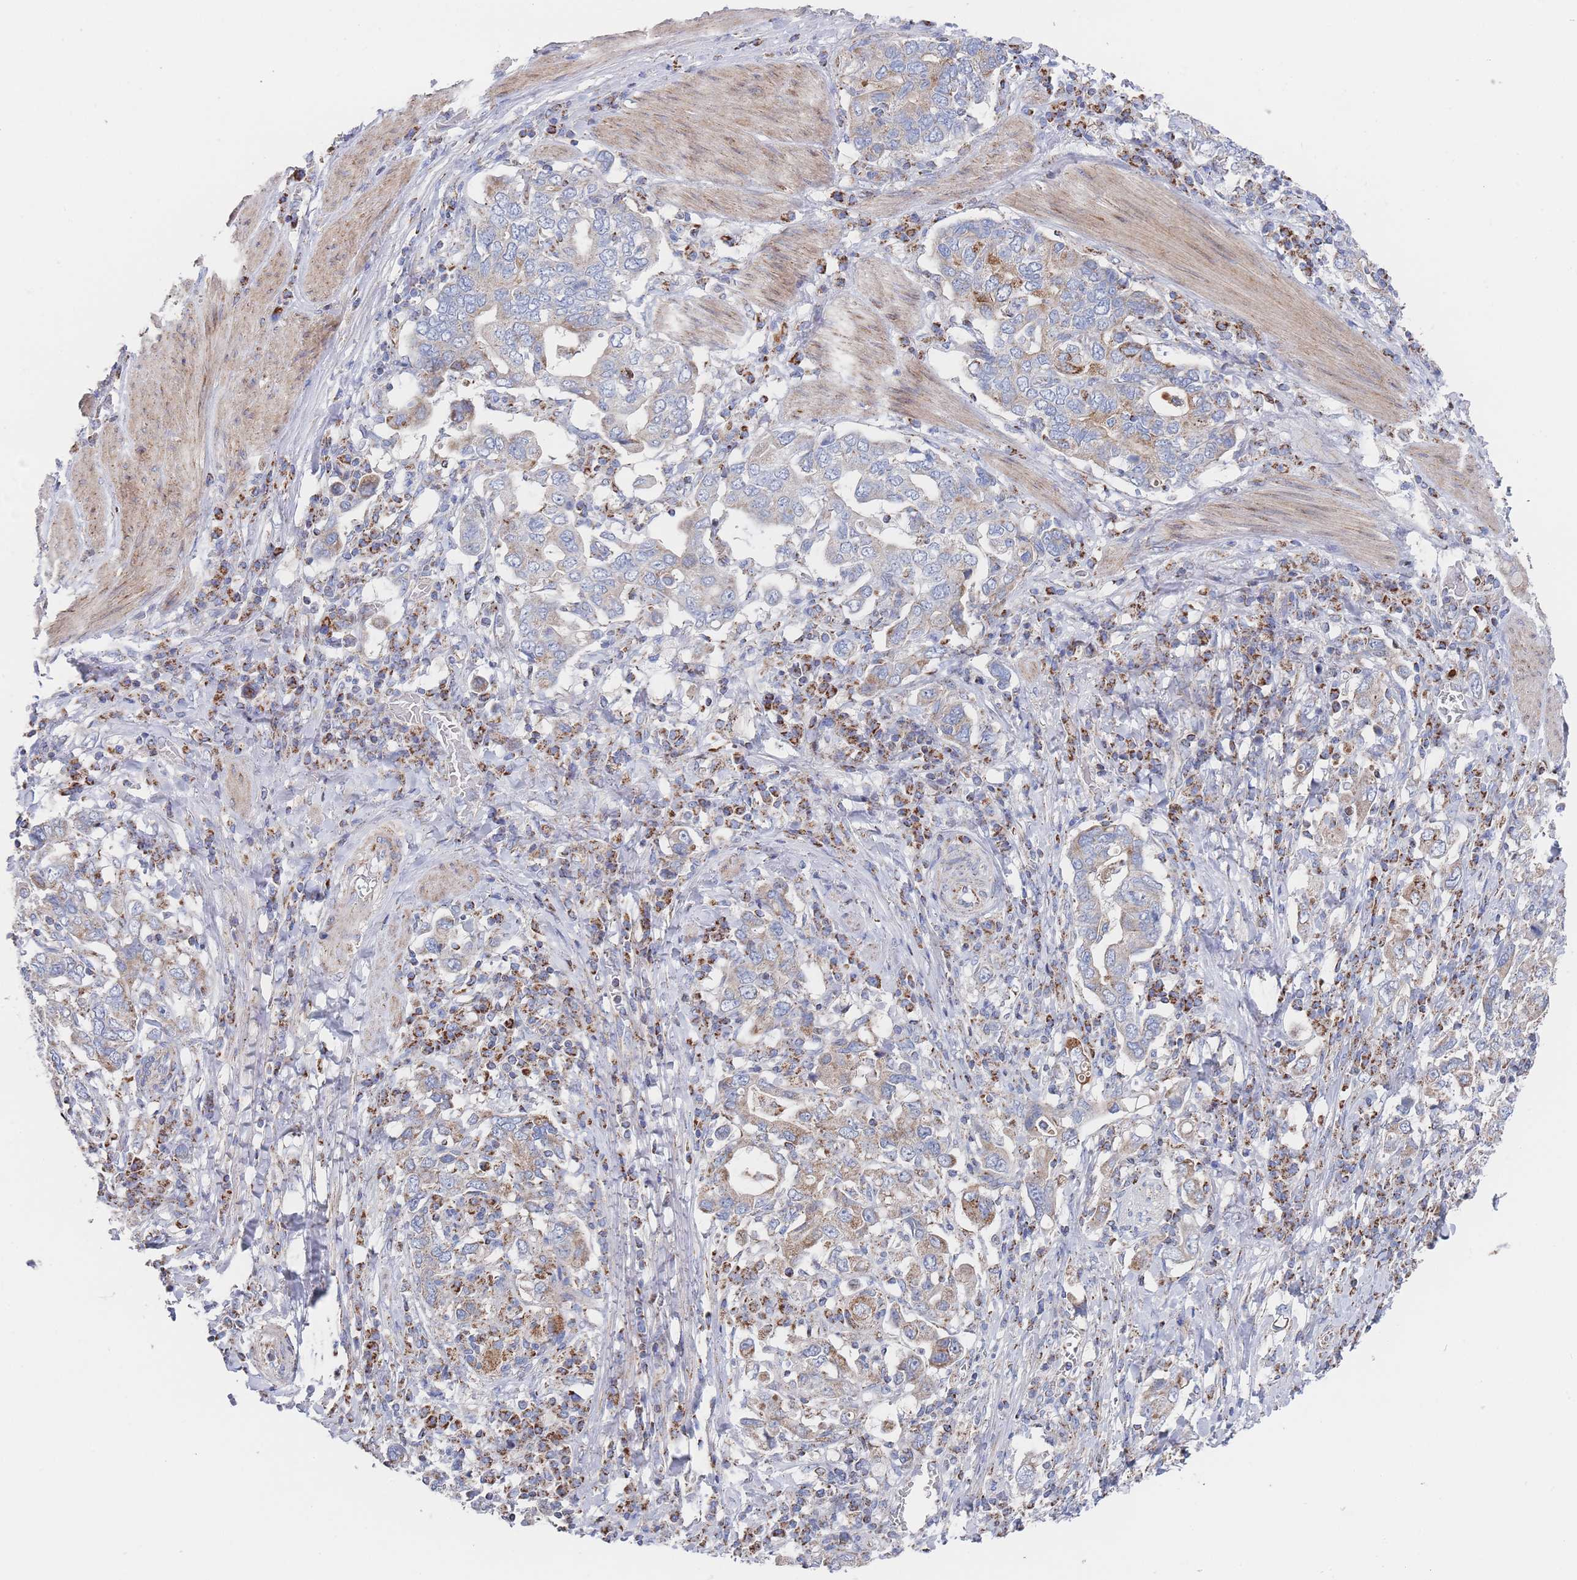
{"staining": {"intensity": "weak", "quantity": "25%-75%", "location": "cytoplasmic/membranous"}, "tissue": "stomach cancer", "cell_type": "Tumor cells", "image_type": "cancer", "snomed": [{"axis": "morphology", "description": "Adenocarcinoma, NOS"}, {"axis": "topography", "description": "Stomach, upper"}, {"axis": "topography", "description": "Stomach"}], "caption": "IHC histopathology image of human adenocarcinoma (stomach) stained for a protein (brown), which demonstrates low levels of weak cytoplasmic/membranous staining in approximately 25%-75% of tumor cells.", "gene": "IKZF4", "patient": {"sex": "male", "age": 62}}